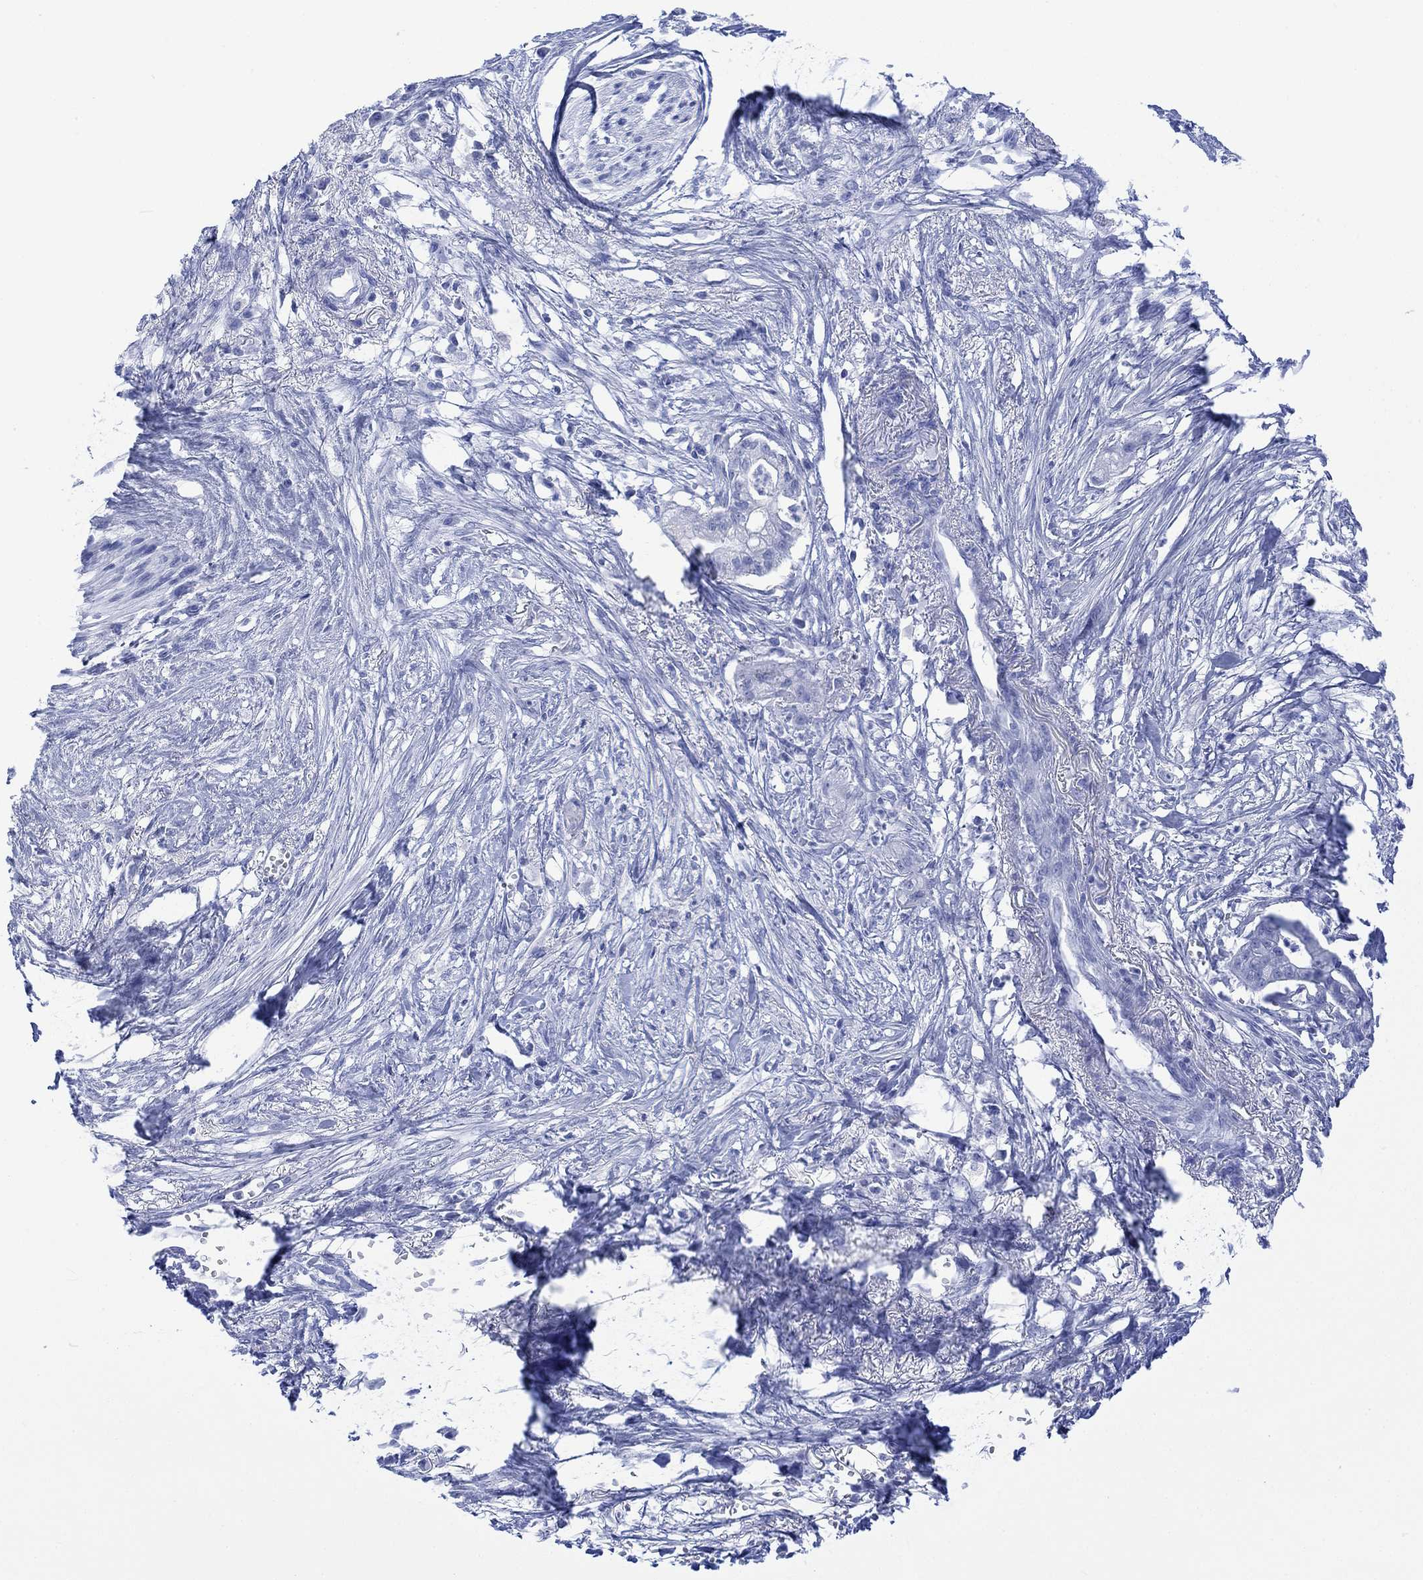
{"staining": {"intensity": "negative", "quantity": "none", "location": "none"}, "tissue": "pancreatic cancer", "cell_type": "Tumor cells", "image_type": "cancer", "snomed": [{"axis": "morphology", "description": "Normal tissue, NOS"}, {"axis": "morphology", "description": "Adenocarcinoma, NOS"}, {"axis": "topography", "description": "Pancreas"}], "caption": "Immunohistochemical staining of pancreatic cancer (adenocarcinoma) shows no significant positivity in tumor cells.", "gene": "CELF4", "patient": {"sex": "female", "age": 58}}